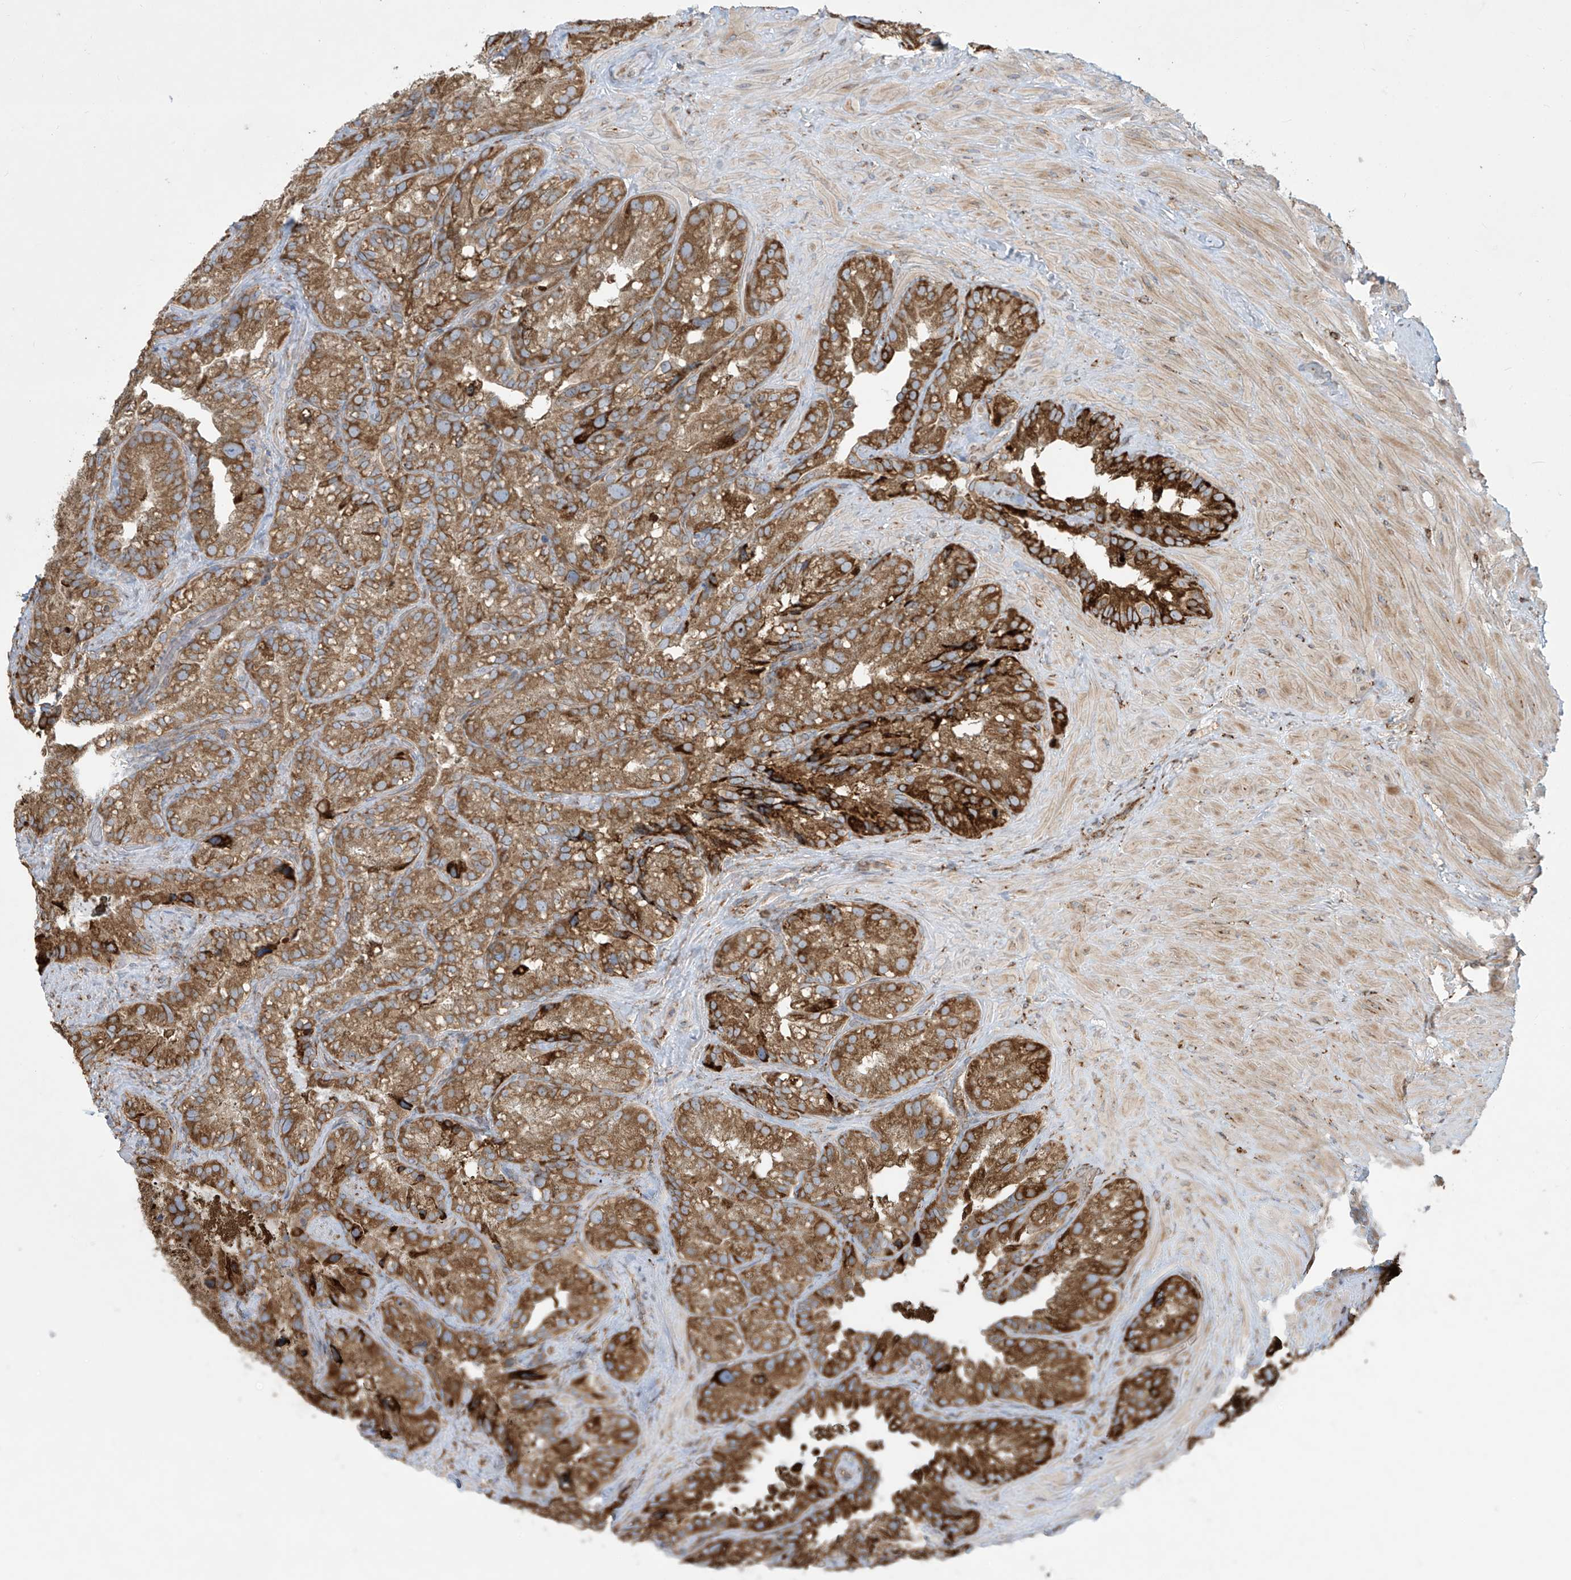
{"staining": {"intensity": "strong", "quantity": ">75%", "location": "cytoplasmic/membranous"}, "tissue": "seminal vesicle", "cell_type": "Glandular cells", "image_type": "normal", "snomed": [{"axis": "morphology", "description": "Normal tissue, NOS"}, {"axis": "topography", "description": "Prostate"}, {"axis": "topography", "description": "Seminal veicle"}], "caption": "Immunohistochemistry (IHC) micrograph of benign seminal vesicle: human seminal vesicle stained using IHC reveals high levels of strong protein expression localized specifically in the cytoplasmic/membranous of glandular cells, appearing as a cytoplasmic/membranous brown color.", "gene": "MX1", "patient": {"sex": "male", "age": 68}}